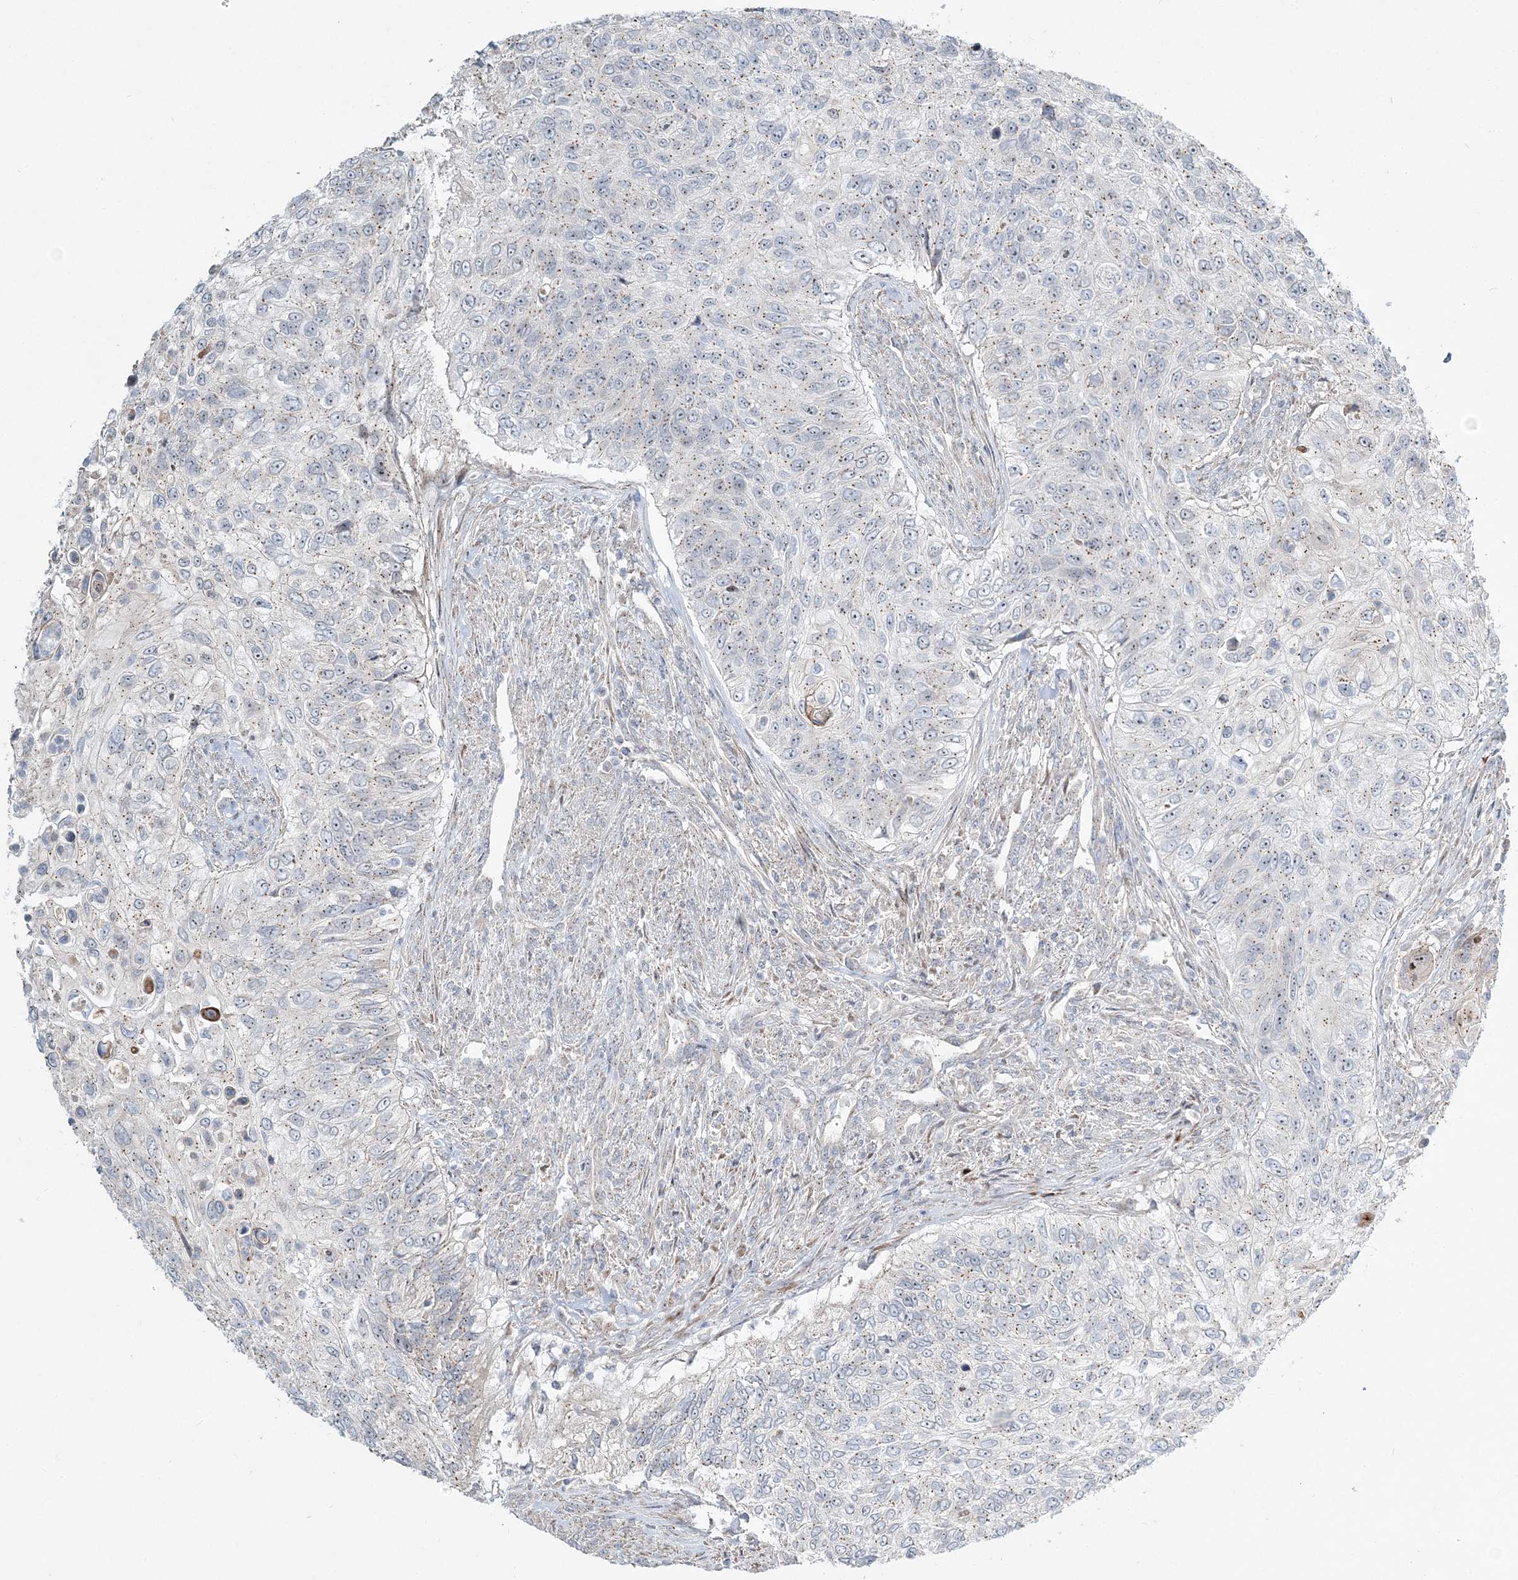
{"staining": {"intensity": "weak", "quantity": "25%-75%", "location": "cytoplasmic/membranous"}, "tissue": "urothelial cancer", "cell_type": "Tumor cells", "image_type": "cancer", "snomed": [{"axis": "morphology", "description": "Urothelial carcinoma, High grade"}, {"axis": "topography", "description": "Urinary bladder"}], "caption": "DAB immunohistochemical staining of human urothelial carcinoma (high-grade) demonstrates weak cytoplasmic/membranous protein expression in about 25%-75% of tumor cells. (DAB (3,3'-diaminobenzidine) IHC, brown staining for protein, blue staining for nuclei).", "gene": "CXXC5", "patient": {"sex": "female", "age": 60}}